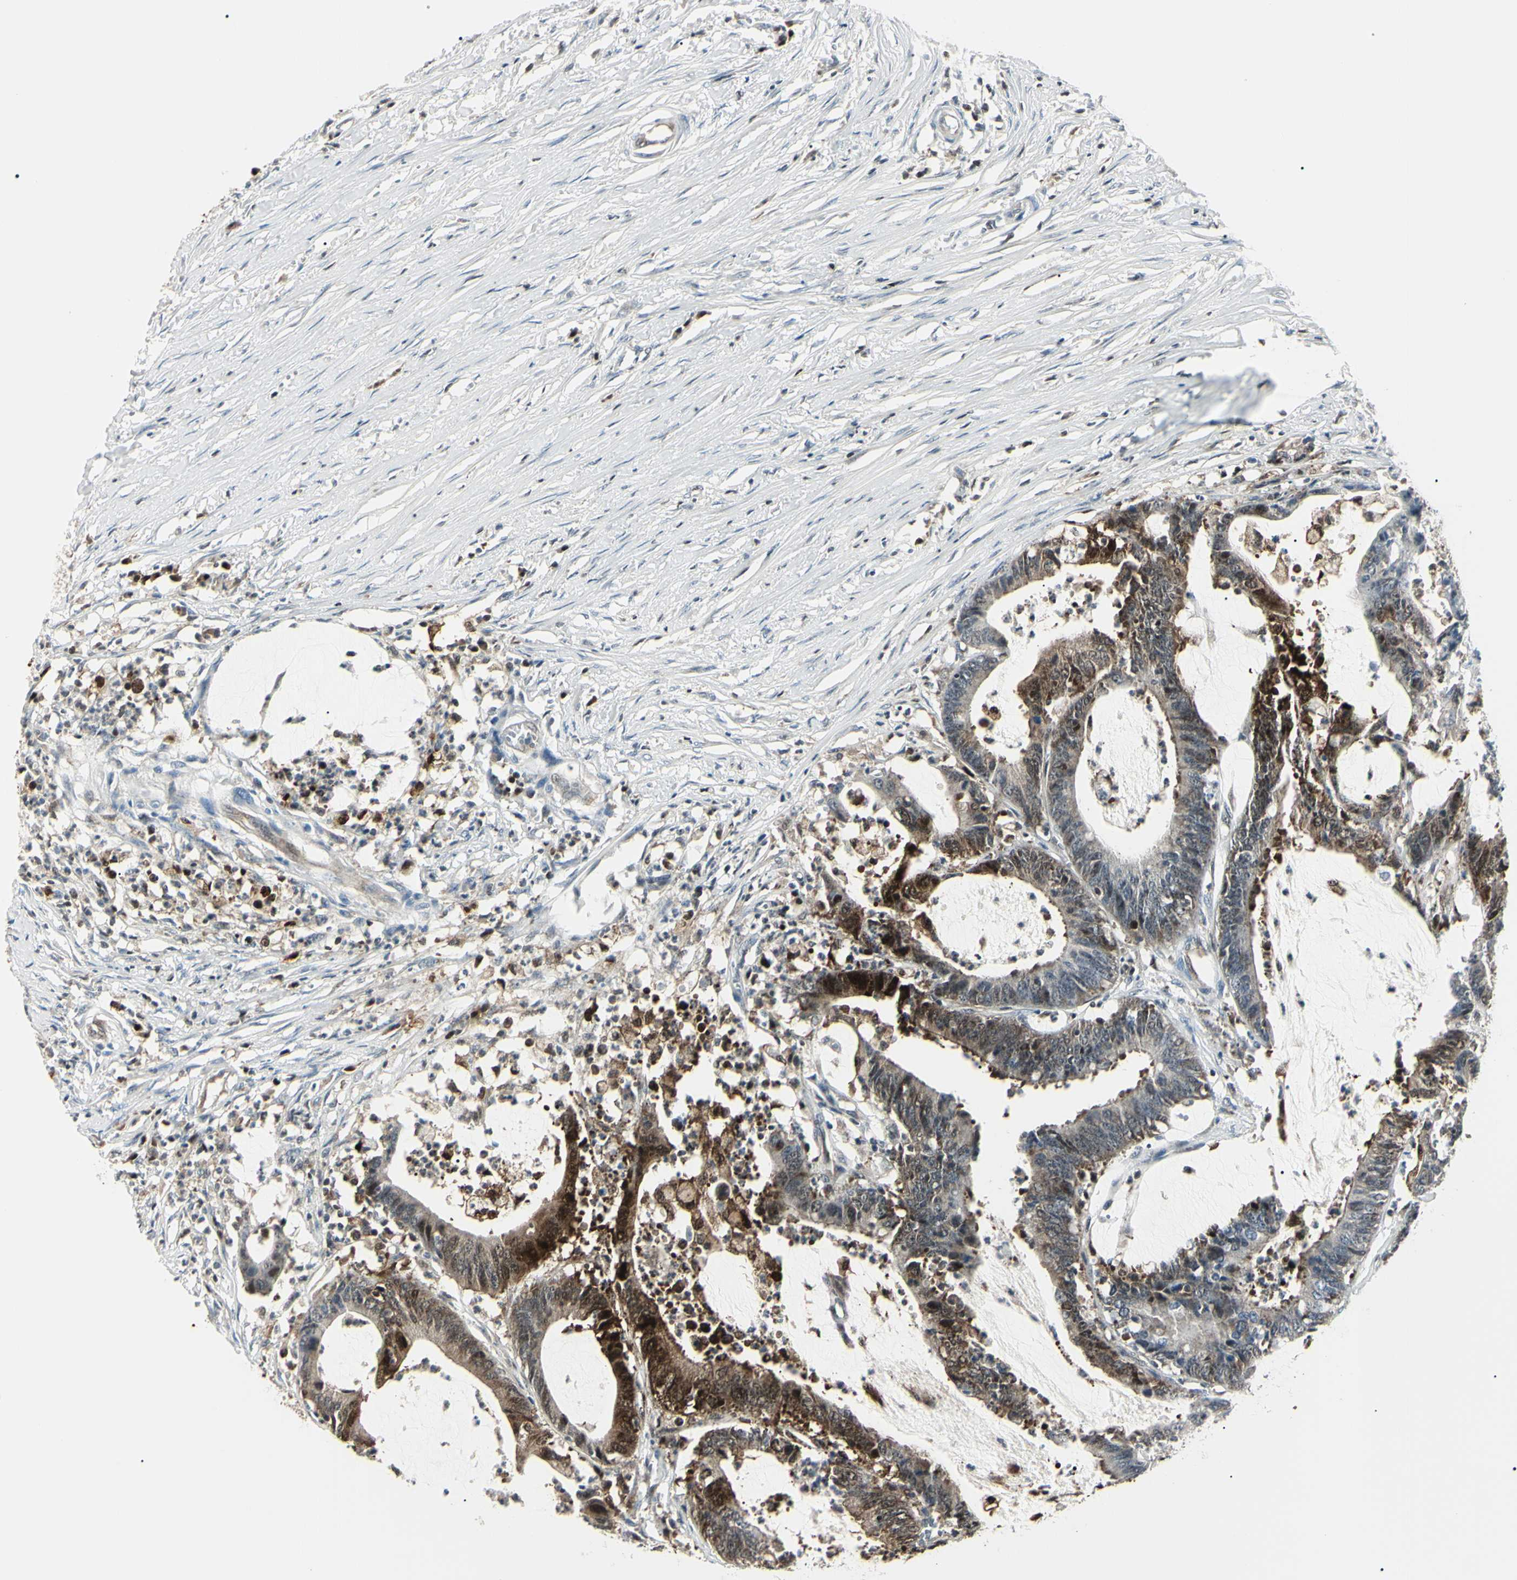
{"staining": {"intensity": "strong", "quantity": "<25%", "location": "cytoplasmic/membranous,nuclear"}, "tissue": "colorectal cancer", "cell_type": "Tumor cells", "image_type": "cancer", "snomed": [{"axis": "morphology", "description": "Adenocarcinoma, NOS"}, {"axis": "topography", "description": "Rectum"}], "caption": "Colorectal cancer stained for a protein displays strong cytoplasmic/membranous and nuclear positivity in tumor cells.", "gene": "PGK1", "patient": {"sex": "female", "age": 66}}